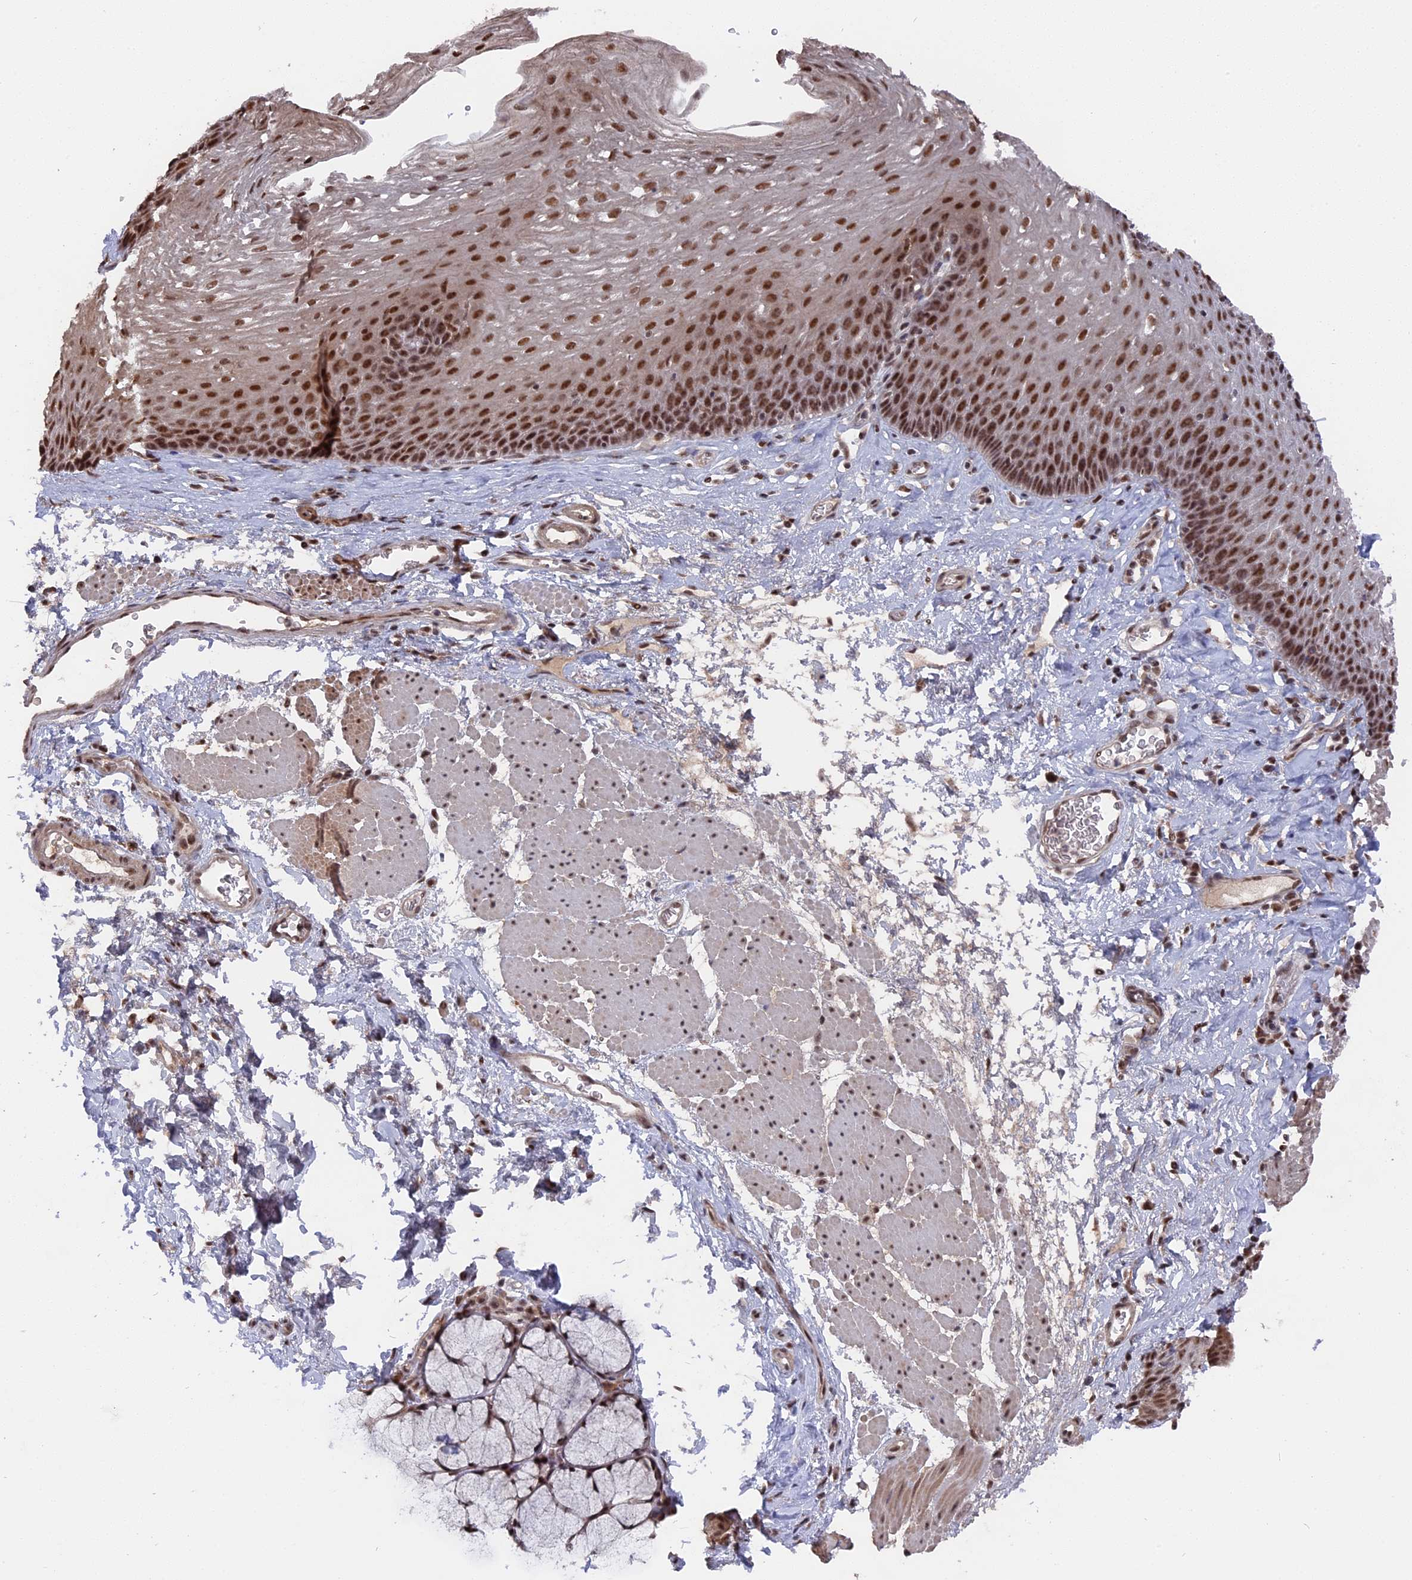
{"staining": {"intensity": "moderate", "quantity": ">75%", "location": "nuclear"}, "tissue": "esophagus", "cell_type": "Squamous epithelial cells", "image_type": "normal", "snomed": [{"axis": "morphology", "description": "Normal tissue, NOS"}, {"axis": "topography", "description": "Esophagus"}], "caption": "DAB immunohistochemical staining of benign human esophagus reveals moderate nuclear protein positivity in about >75% of squamous epithelial cells.", "gene": "SF3A2", "patient": {"sex": "female", "age": 66}}